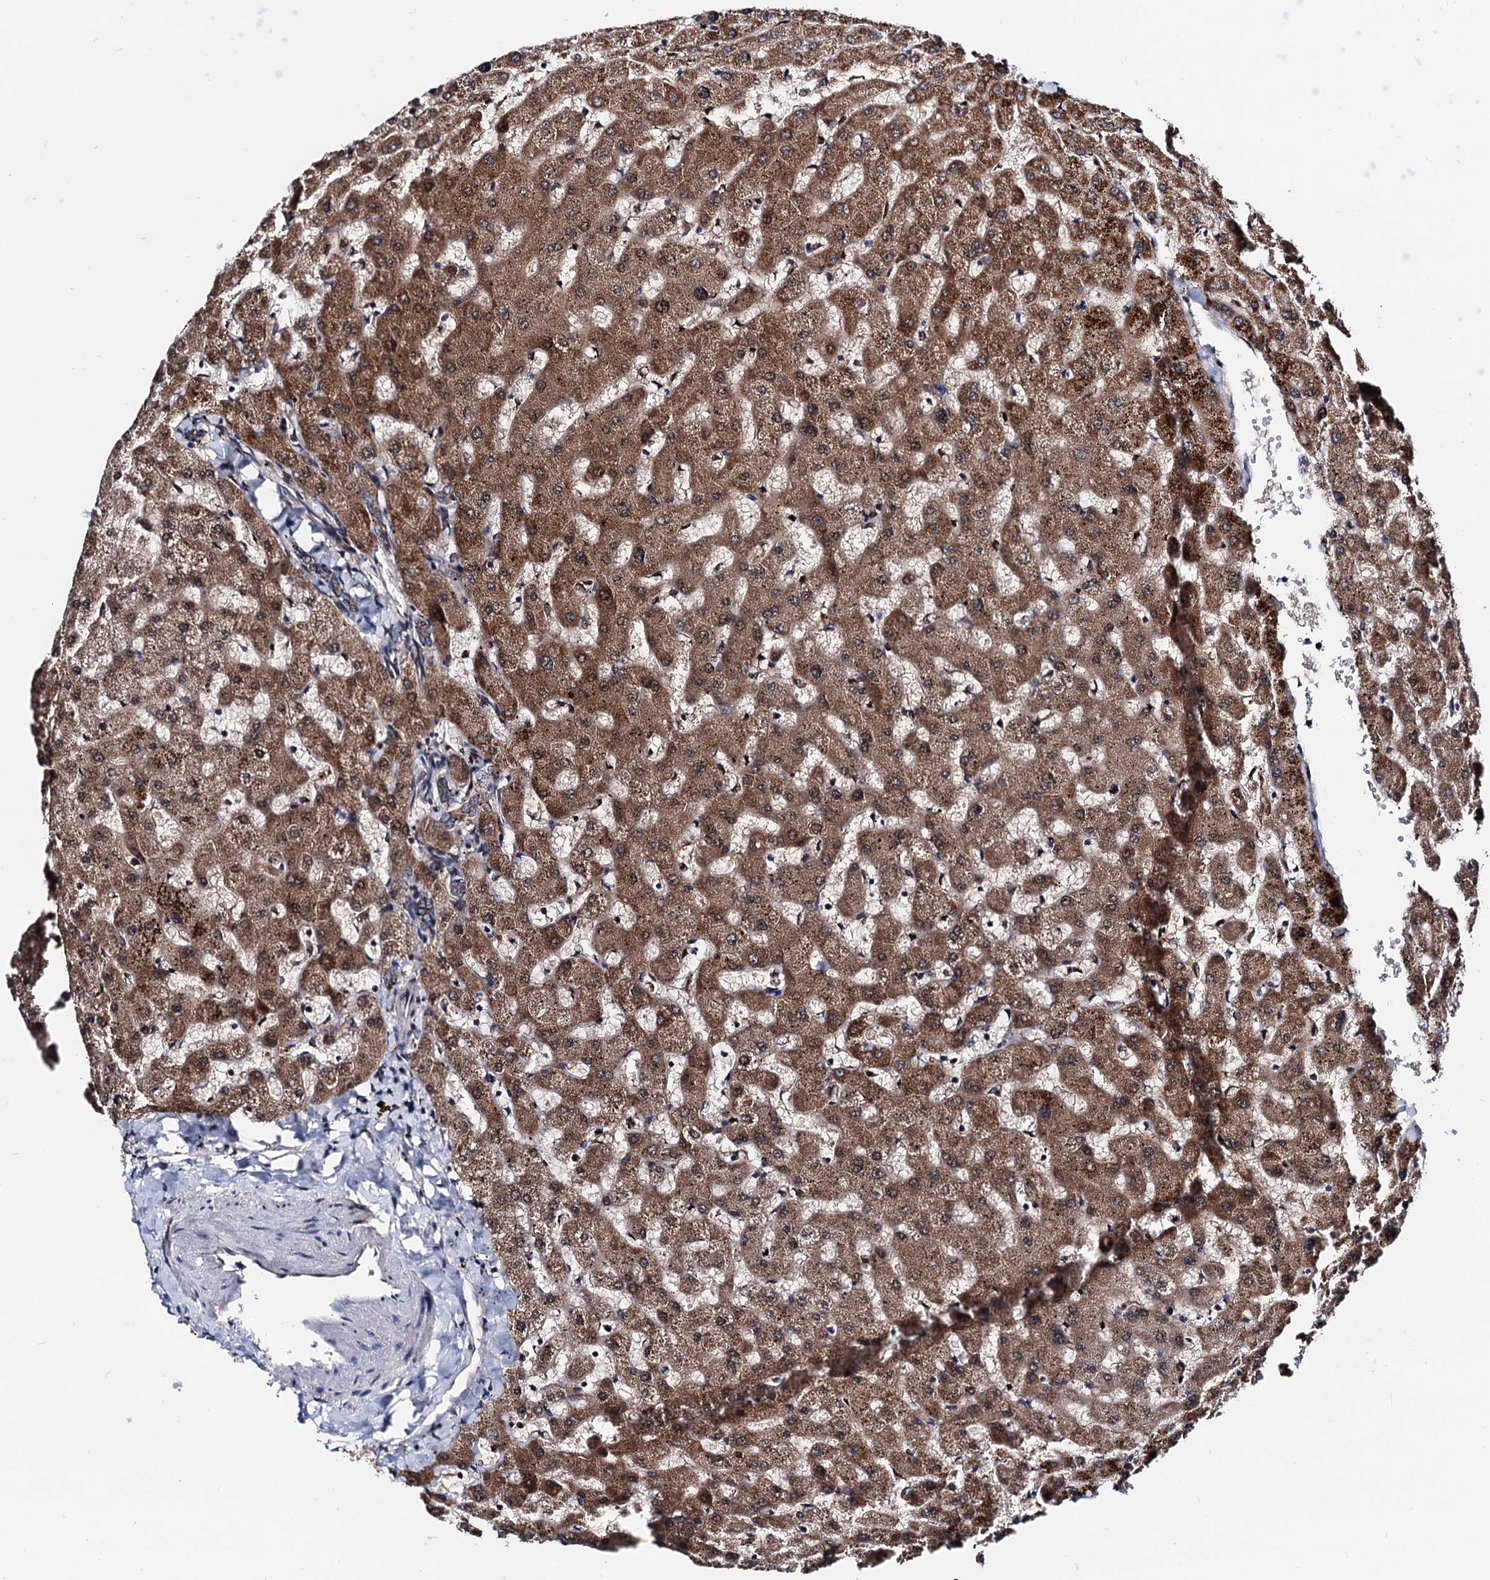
{"staining": {"intensity": "moderate", "quantity": ">75%", "location": "cytoplasmic/membranous"}, "tissue": "liver", "cell_type": "Cholangiocytes", "image_type": "normal", "snomed": [{"axis": "morphology", "description": "Normal tissue, NOS"}, {"axis": "topography", "description": "Liver"}], "caption": "IHC of benign human liver shows medium levels of moderate cytoplasmic/membranous staining in about >75% of cholangiocytes. The staining was performed using DAB to visualize the protein expression in brown, while the nuclei were stained in blue with hematoxylin (Magnification: 20x).", "gene": "COA4", "patient": {"sex": "female", "age": 63}}